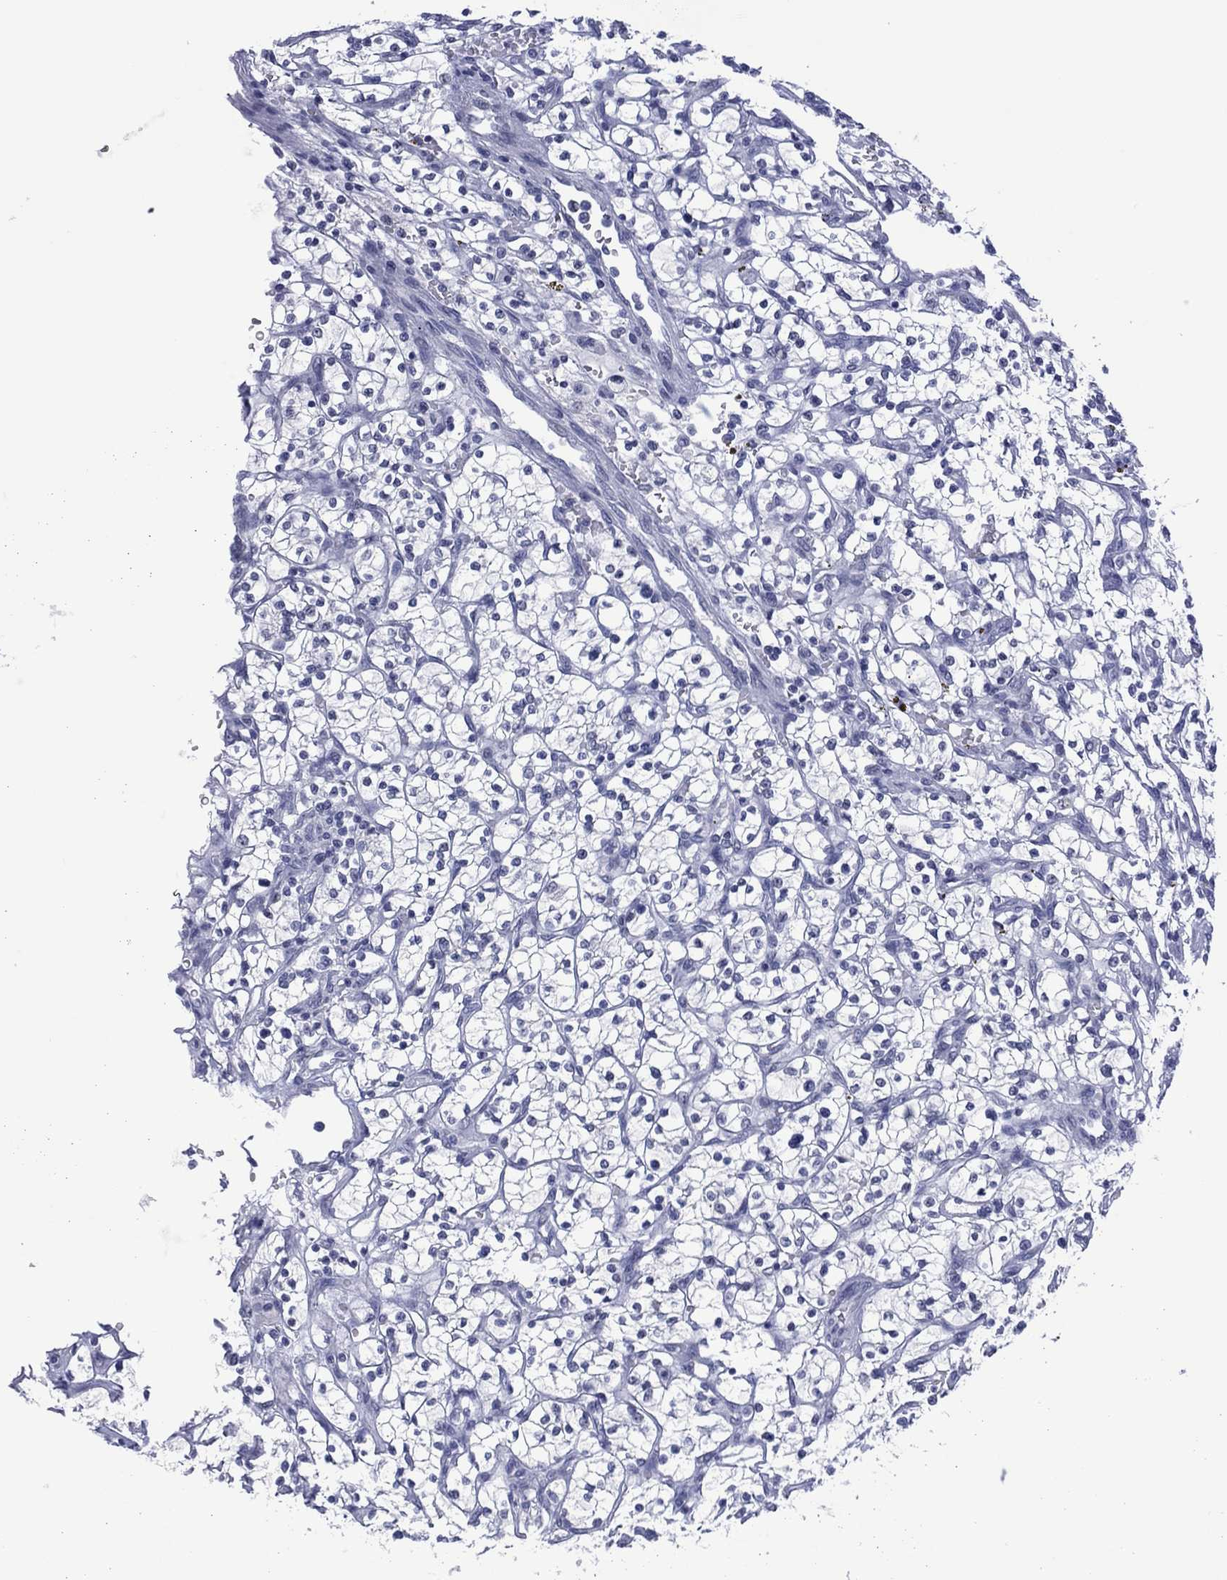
{"staining": {"intensity": "negative", "quantity": "none", "location": "none"}, "tissue": "renal cancer", "cell_type": "Tumor cells", "image_type": "cancer", "snomed": [{"axis": "morphology", "description": "Adenocarcinoma, NOS"}, {"axis": "topography", "description": "Kidney"}], "caption": "Renal cancer (adenocarcinoma) was stained to show a protein in brown. There is no significant positivity in tumor cells. (Immunohistochemistry, brightfield microscopy, high magnification).", "gene": "UTF1", "patient": {"sex": "female", "age": 64}}